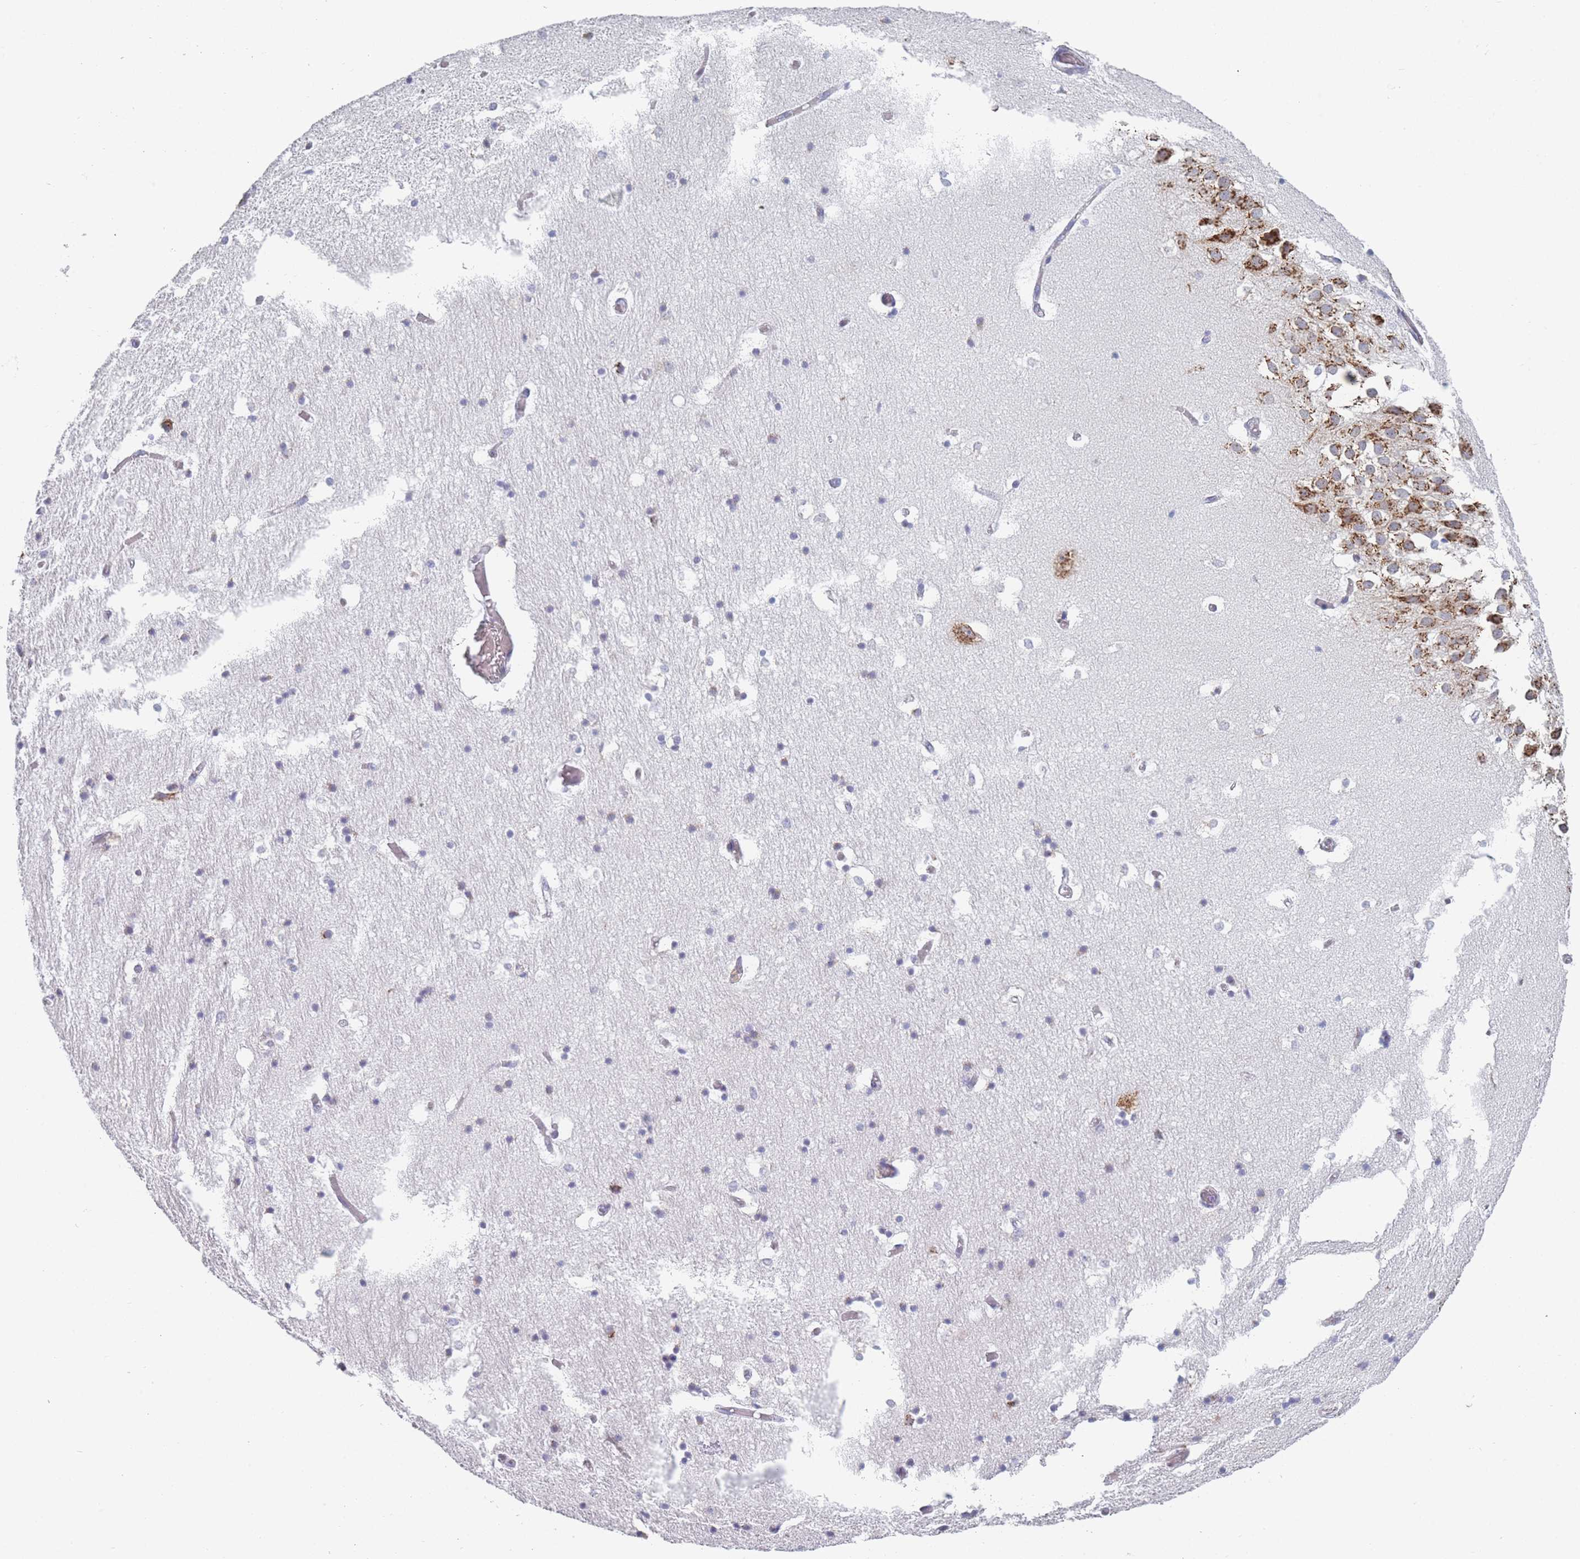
{"staining": {"intensity": "negative", "quantity": "none", "location": "none"}, "tissue": "hippocampus", "cell_type": "Glial cells", "image_type": "normal", "snomed": [{"axis": "morphology", "description": "Normal tissue, NOS"}, {"axis": "topography", "description": "Hippocampus"}], "caption": "A photomicrograph of hippocampus stained for a protein demonstrates no brown staining in glial cells.", "gene": "TMED10", "patient": {"sex": "female", "age": 52}}